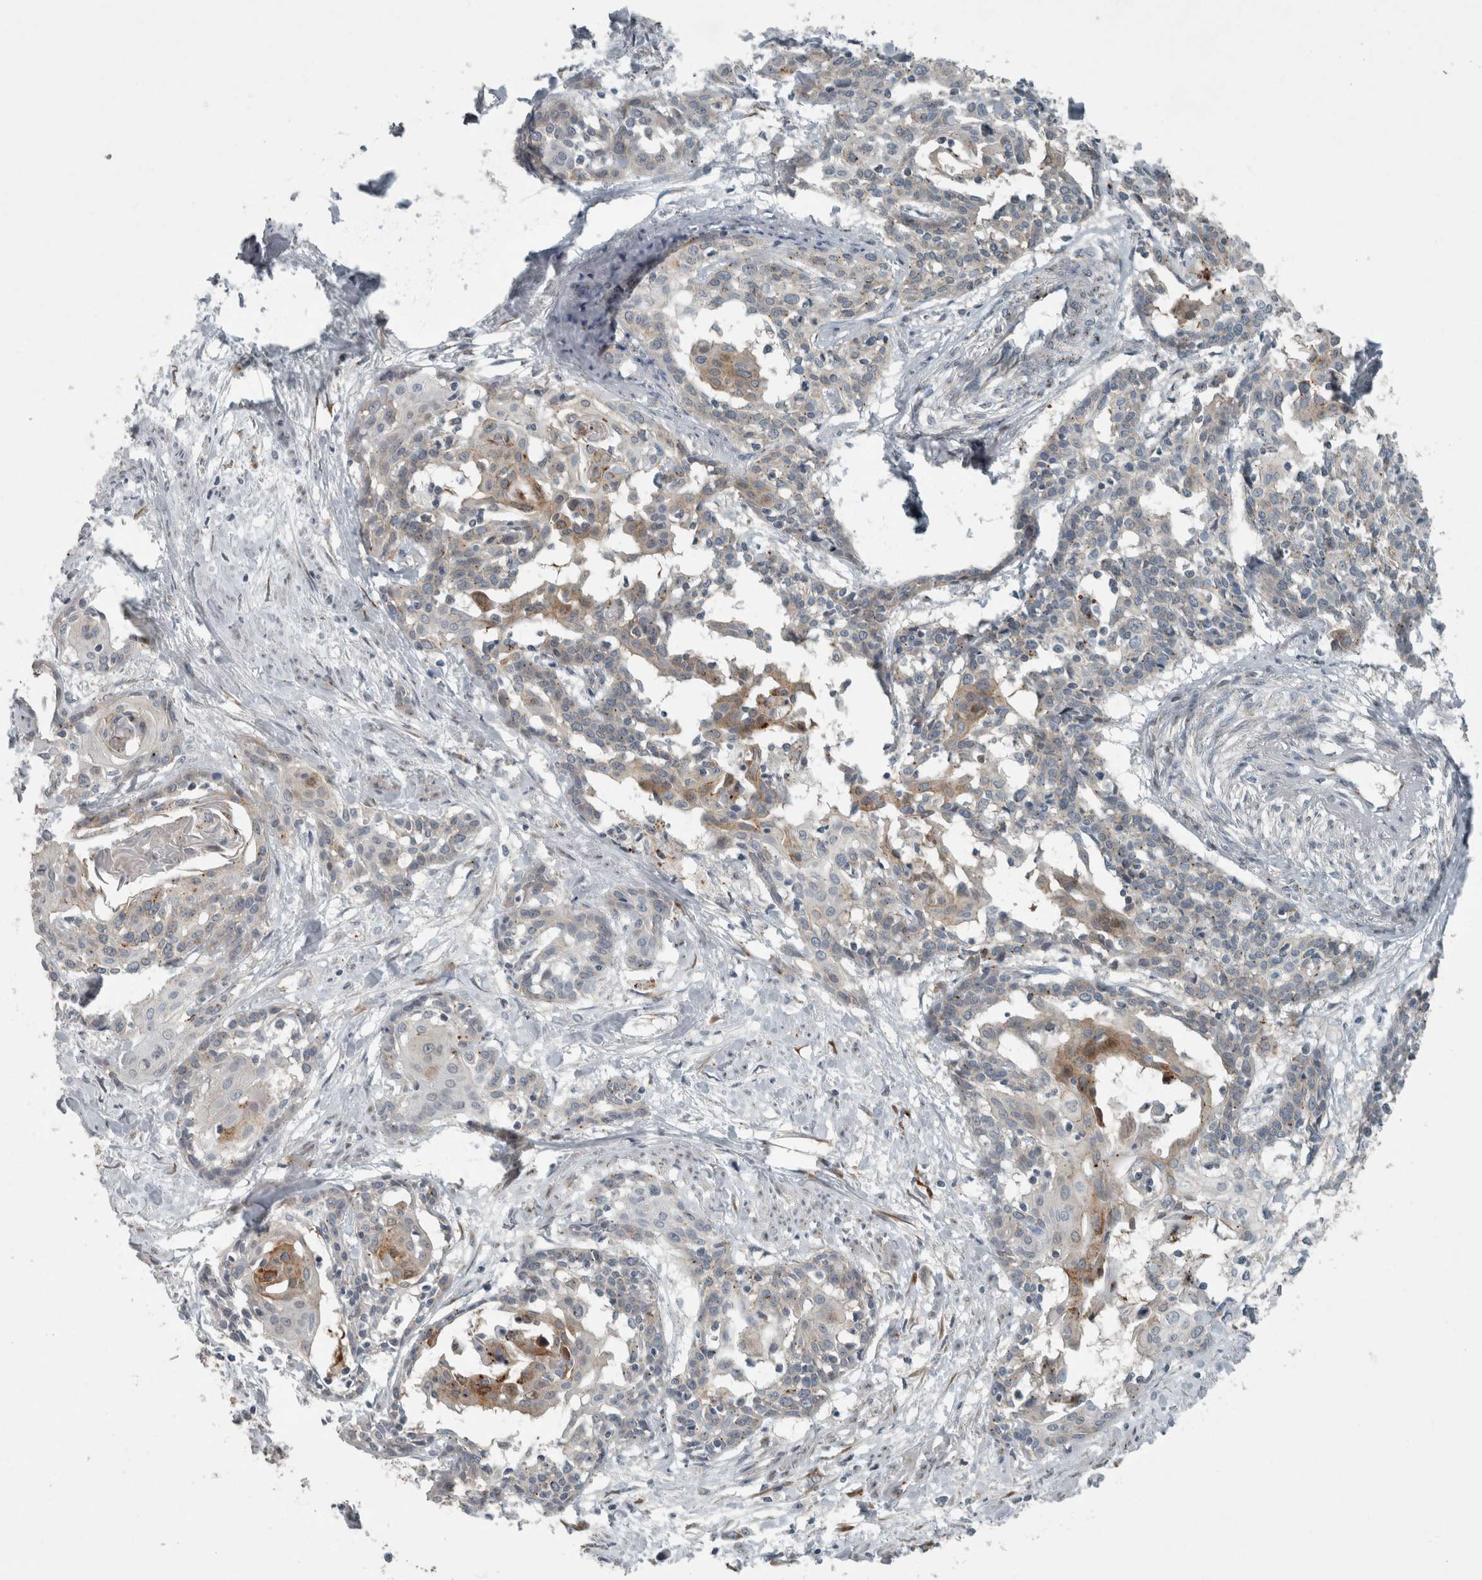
{"staining": {"intensity": "moderate", "quantity": "<25%", "location": "cytoplasmic/membranous"}, "tissue": "cervical cancer", "cell_type": "Tumor cells", "image_type": "cancer", "snomed": [{"axis": "morphology", "description": "Squamous cell carcinoma, NOS"}, {"axis": "topography", "description": "Cervix"}], "caption": "A photomicrograph showing moderate cytoplasmic/membranous expression in approximately <25% of tumor cells in squamous cell carcinoma (cervical), as visualized by brown immunohistochemical staining.", "gene": "KIF1C", "patient": {"sex": "female", "age": 57}}